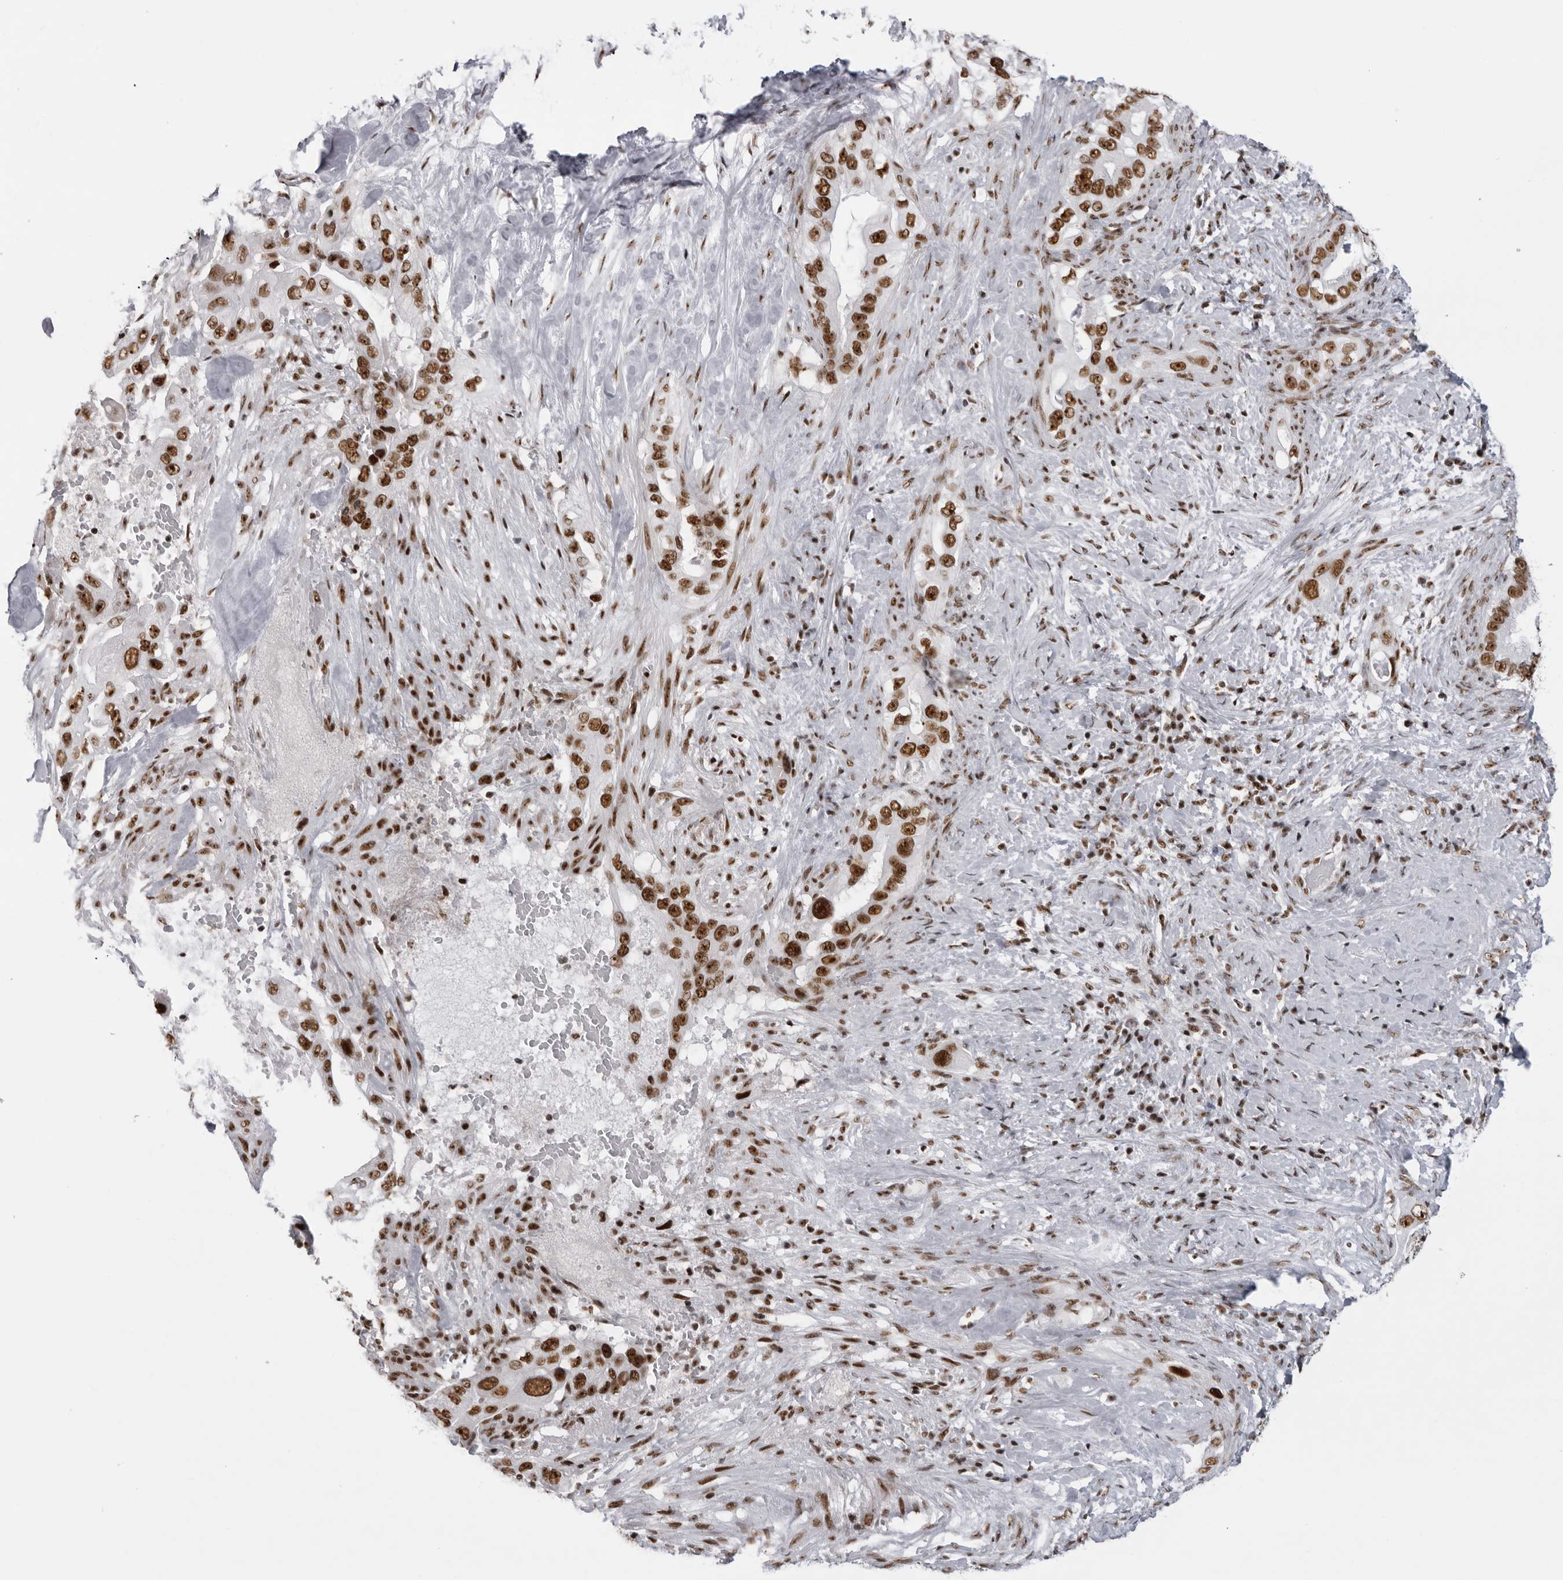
{"staining": {"intensity": "strong", "quantity": ">75%", "location": "nuclear"}, "tissue": "pancreatic cancer", "cell_type": "Tumor cells", "image_type": "cancer", "snomed": [{"axis": "morphology", "description": "Inflammation, NOS"}, {"axis": "morphology", "description": "Adenocarcinoma, NOS"}, {"axis": "topography", "description": "Pancreas"}], "caption": "Protein staining demonstrates strong nuclear staining in about >75% of tumor cells in pancreatic adenocarcinoma.", "gene": "DHX9", "patient": {"sex": "female", "age": 56}}